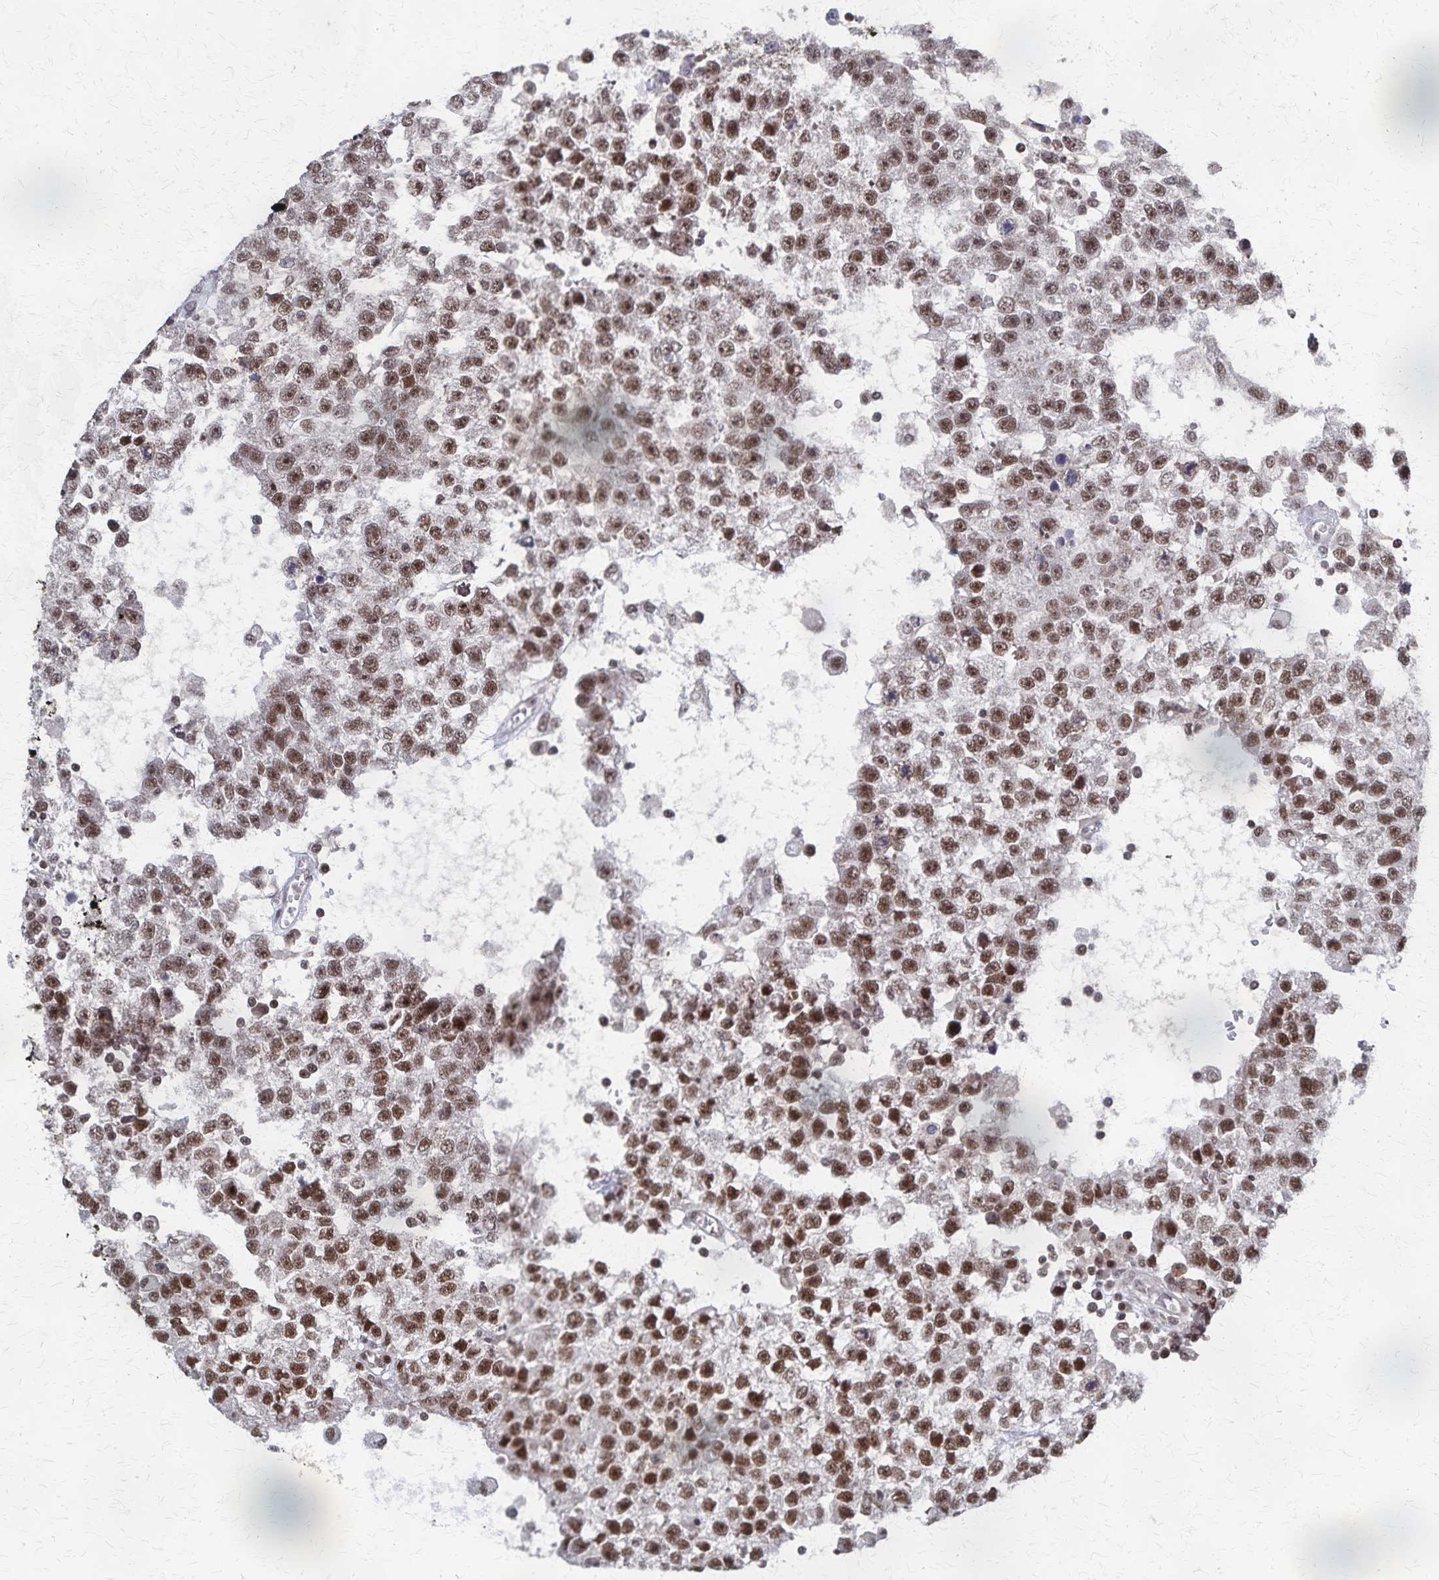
{"staining": {"intensity": "moderate", "quantity": "25%-75%", "location": "nuclear"}, "tissue": "testis cancer", "cell_type": "Tumor cells", "image_type": "cancer", "snomed": [{"axis": "morphology", "description": "Seminoma, NOS"}, {"axis": "topography", "description": "Testis"}], "caption": "Brown immunohistochemical staining in testis cancer (seminoma) demonstrates moderate nuclear expression in approximately 25%-75% of tumor cells.", "gene": "GTF2B", "patient": {"sex": "male", "age": 34}}